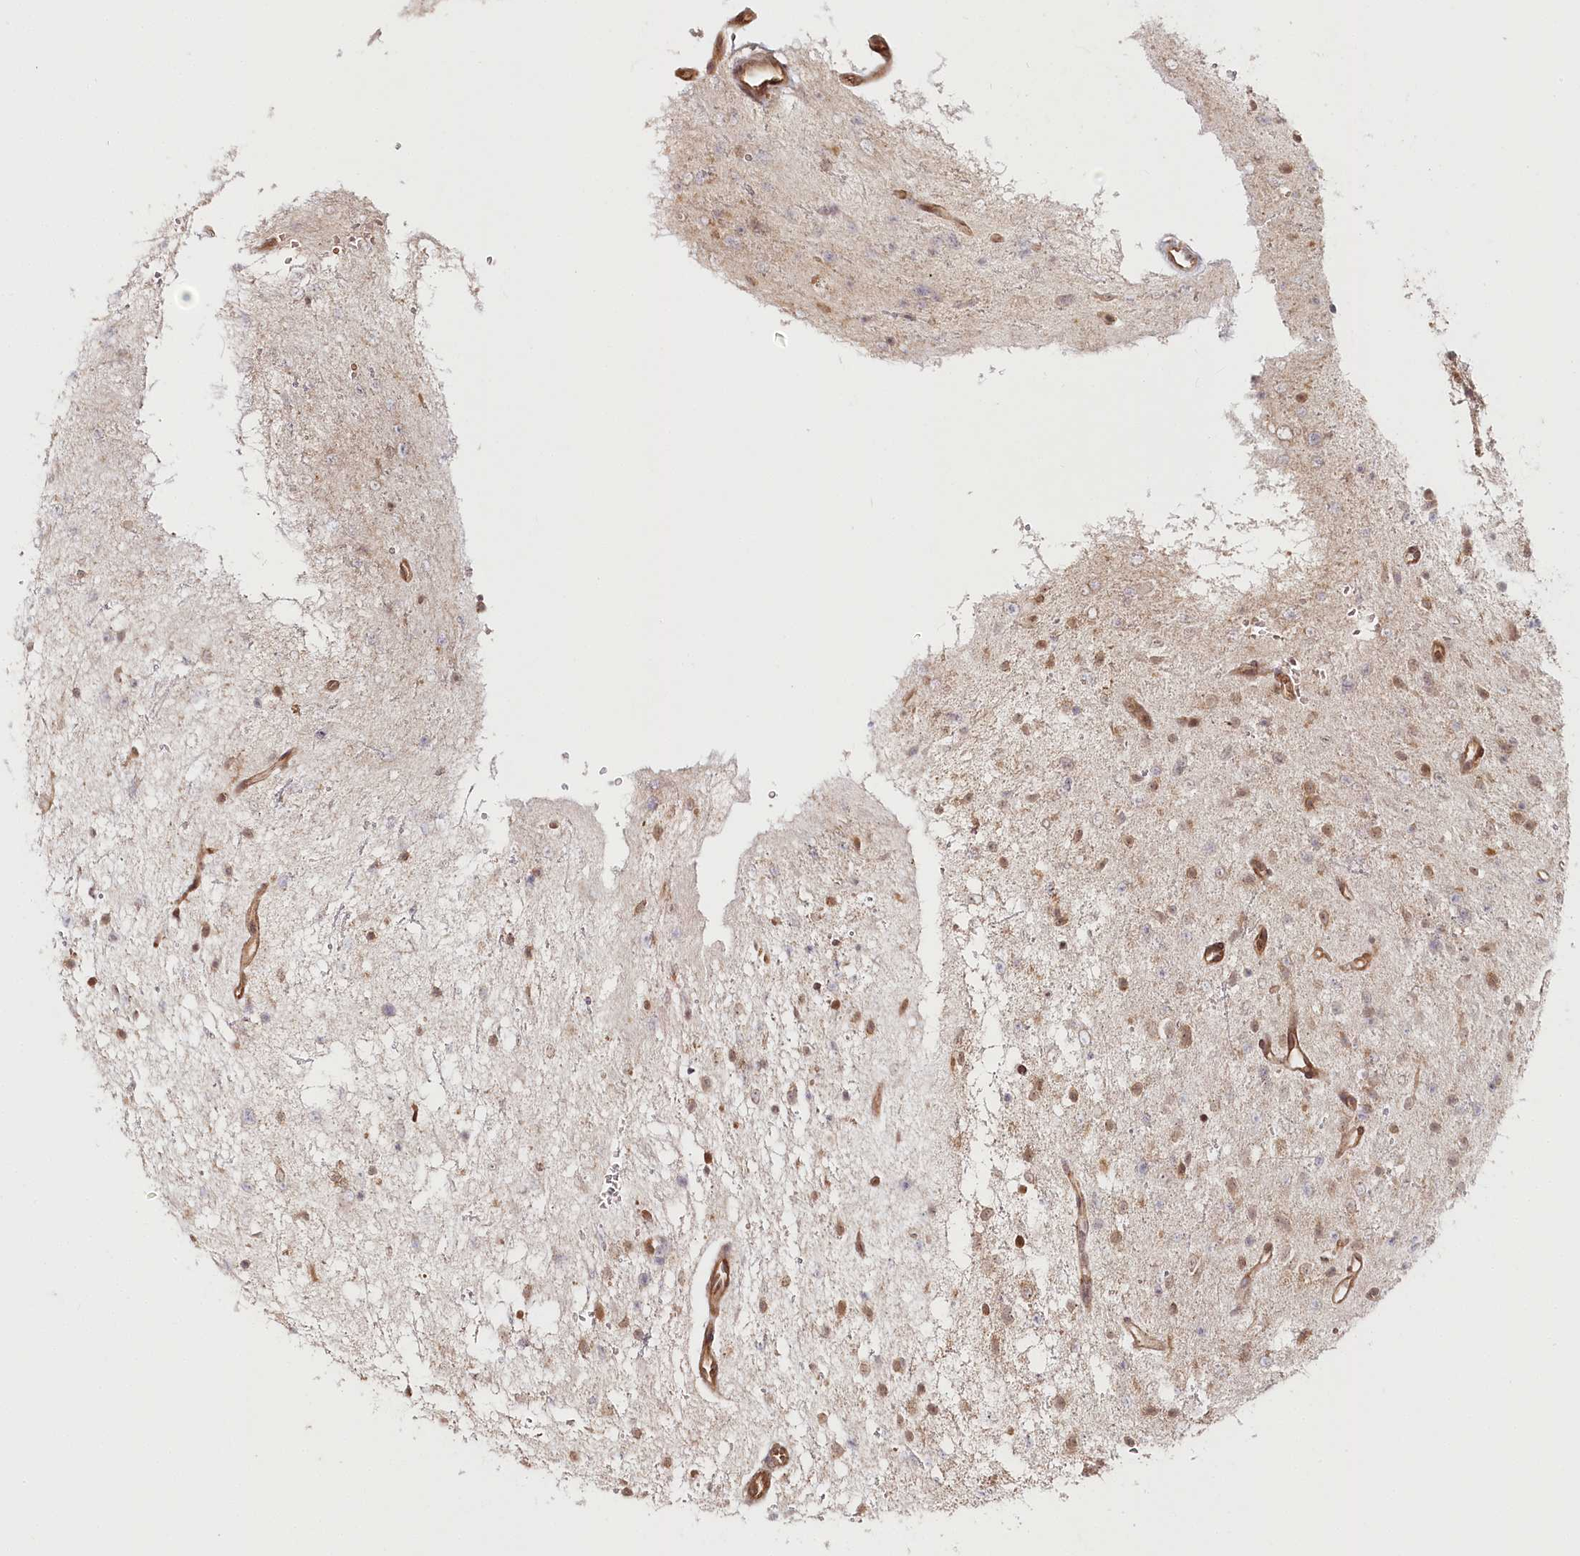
{"staining": {"intensity": "moderate", "quantity": "<25%", "location": "cytoplasmic/membranous"}, "tissue": "glioma", "cell_type": "Tumor cells", "image_type": "cancer", "snomed": [{"axis": "morphology", "description": "Glioma, malignant, Low grade"}, {"axis": "topography", "description": "Brain"}], "caption": "Human low-grade glioma (malignant) stained for a protein (brown) demonstrates moderate cytoplasmic/membranous positive positivity in approximately <25% of tumor cells.", "gene": "OTUD4", "patient": {"sex": "female", "age": 37}}